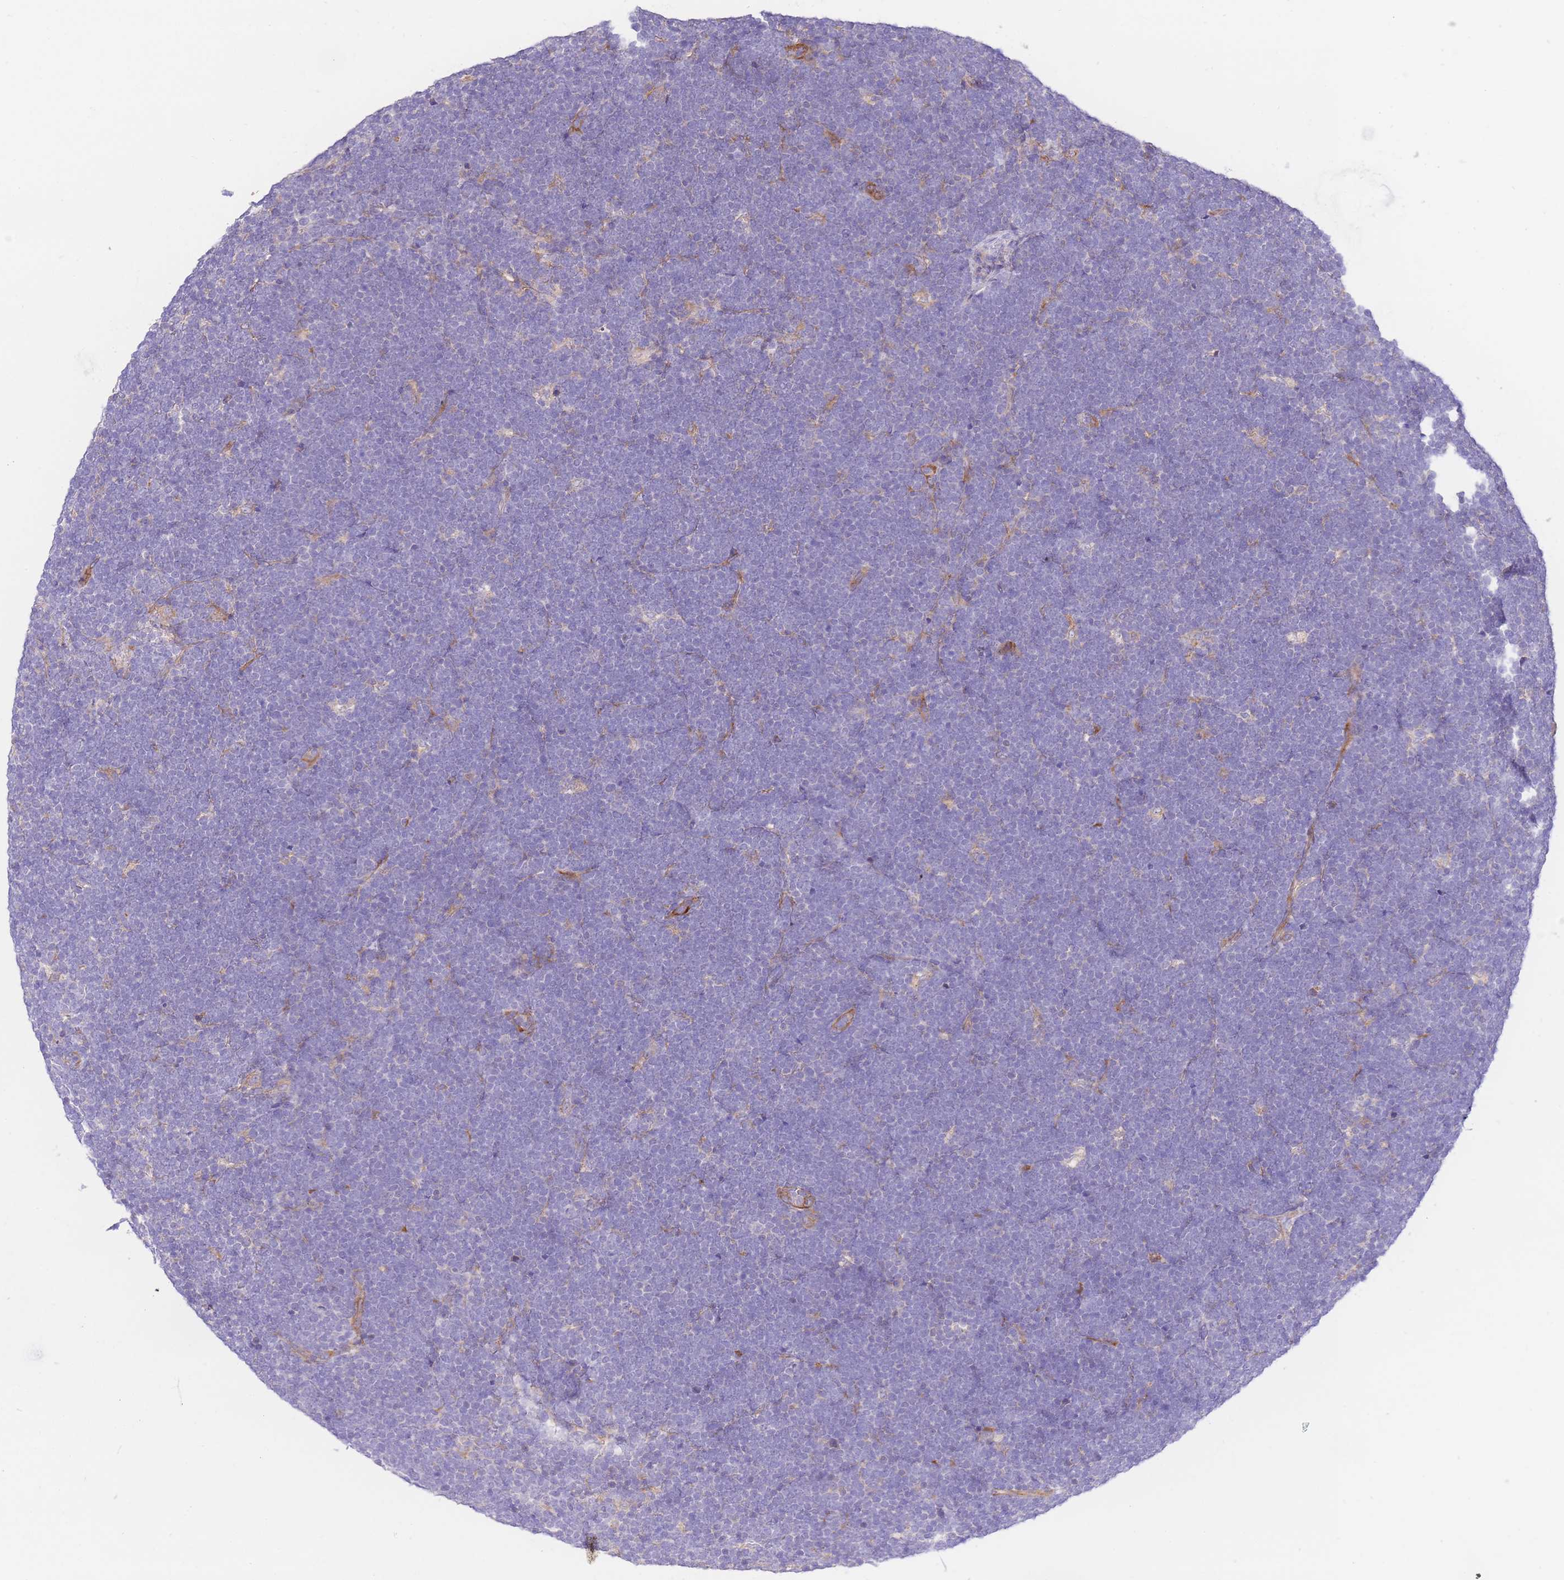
{"staining": {"intensity": "negative", "quantity": "none", "location": "none"}, "tissue": "lymphoma", "cell_type": "Tumor cells", "image_type": "cancer", "snomed": [{"axis": "morphology", "description": "Malignant lymphoma, non-Hodgkin's type, High grade"}, {"axis": "topography", "description": "Lymph node"}], "caption": "High power microscopy image of an IHC photomicrograph of high-grade malignant lymphoma, non-Hodgkin's type, revealing no significant positivity in tumor cells. Brightfield microscopy of immunohistochemistry stained with DAB (brown) and hematoxylin (blue), captured at high magnification.", "gene": "INSYN2B", "patient": {"sex": "male", "age": 13}}